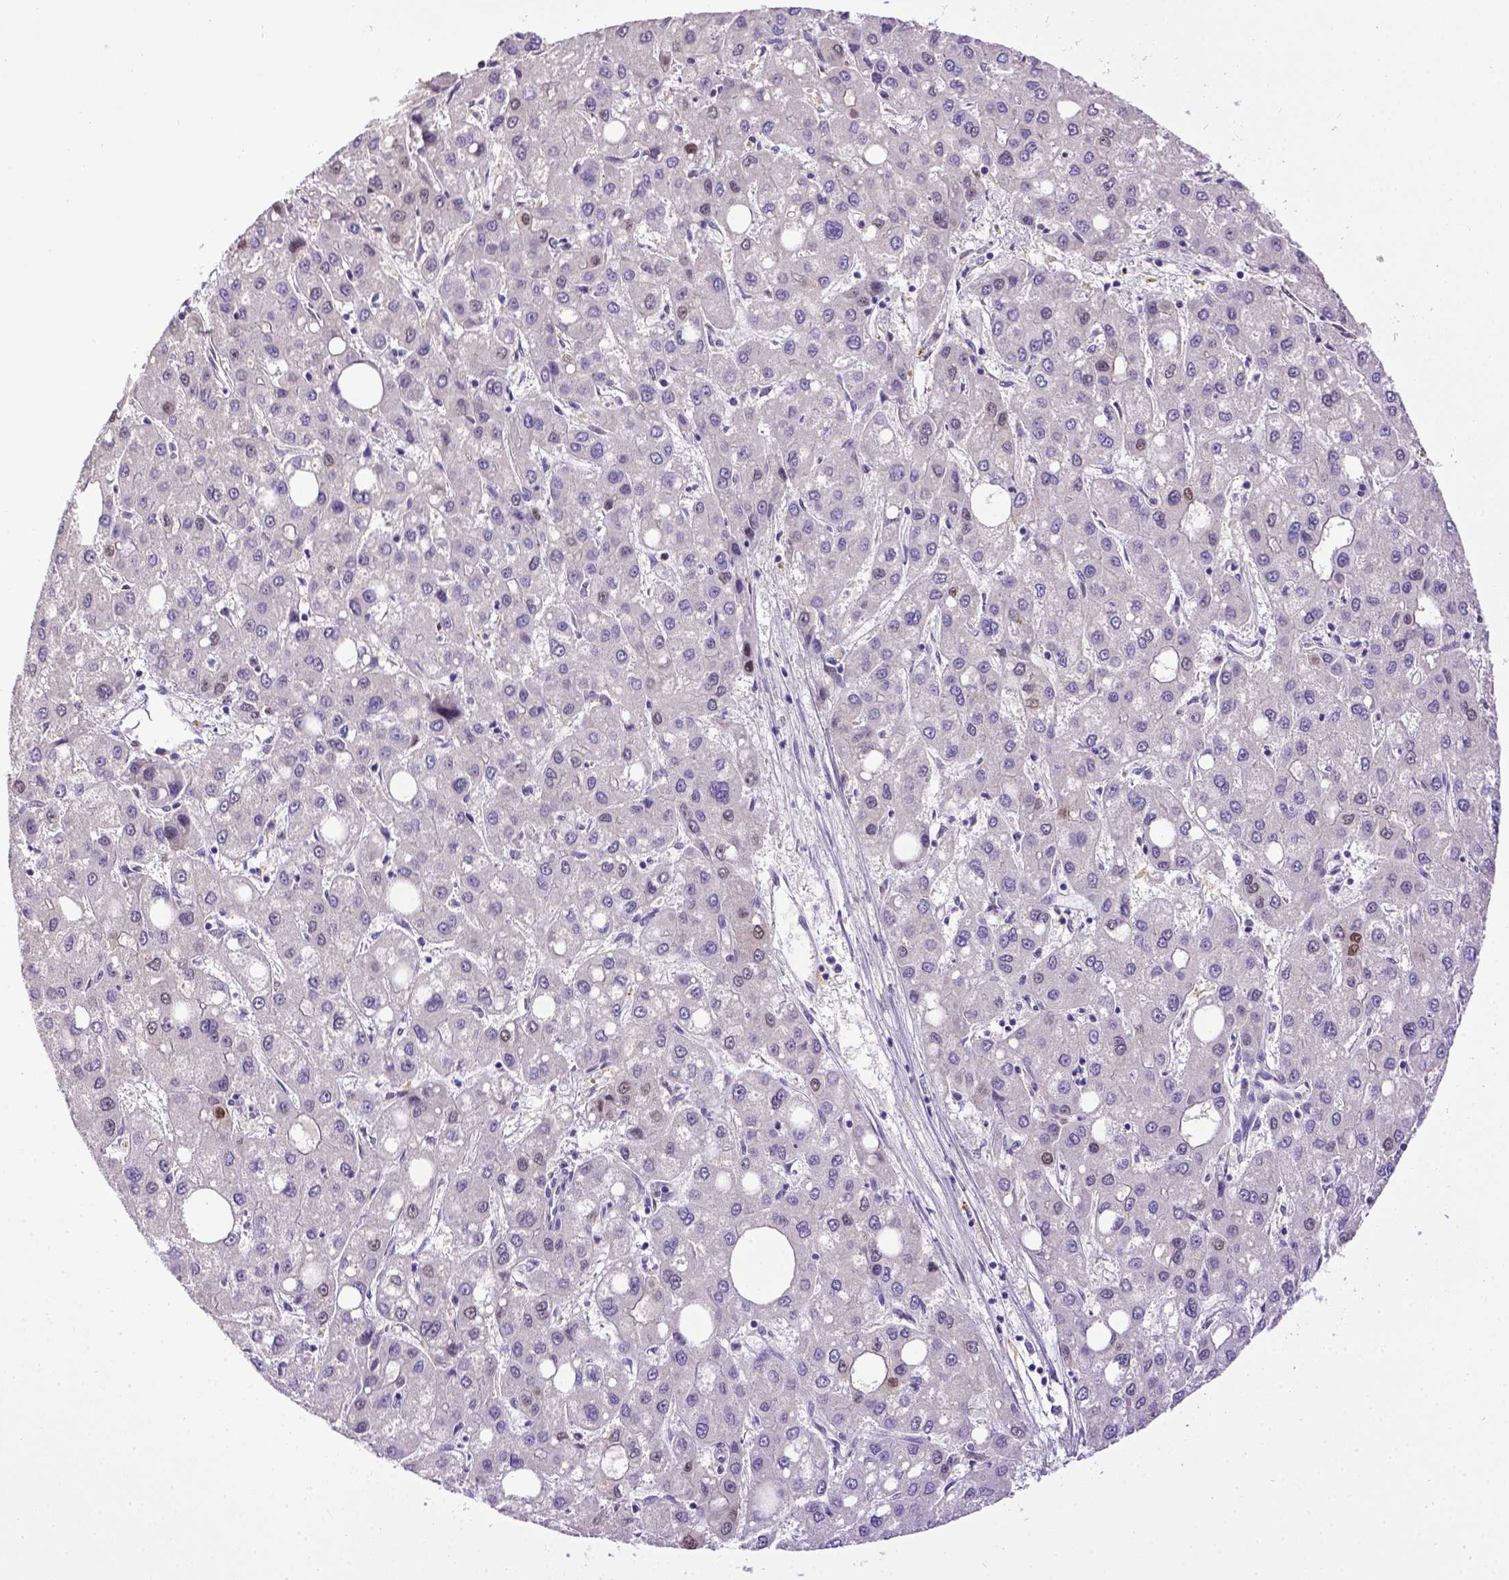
{"staining": {"intensity": "negative", "quantity": "none", "location": "none"}, "tissue": "liver cancer", "cell_type": "Tumor cells", "image_type": "cancer", "snomed": [{"axis": "morphology", "description": "Carcinoma, Hepatocellular, NOS"}, {"axis": "topography", "description": "Liver"}], "caption": "Tumor cells show no significant protein staining in liver cancer.", "gene": "CDKN1A", "patient": {"sex": "male", "age": 73}}